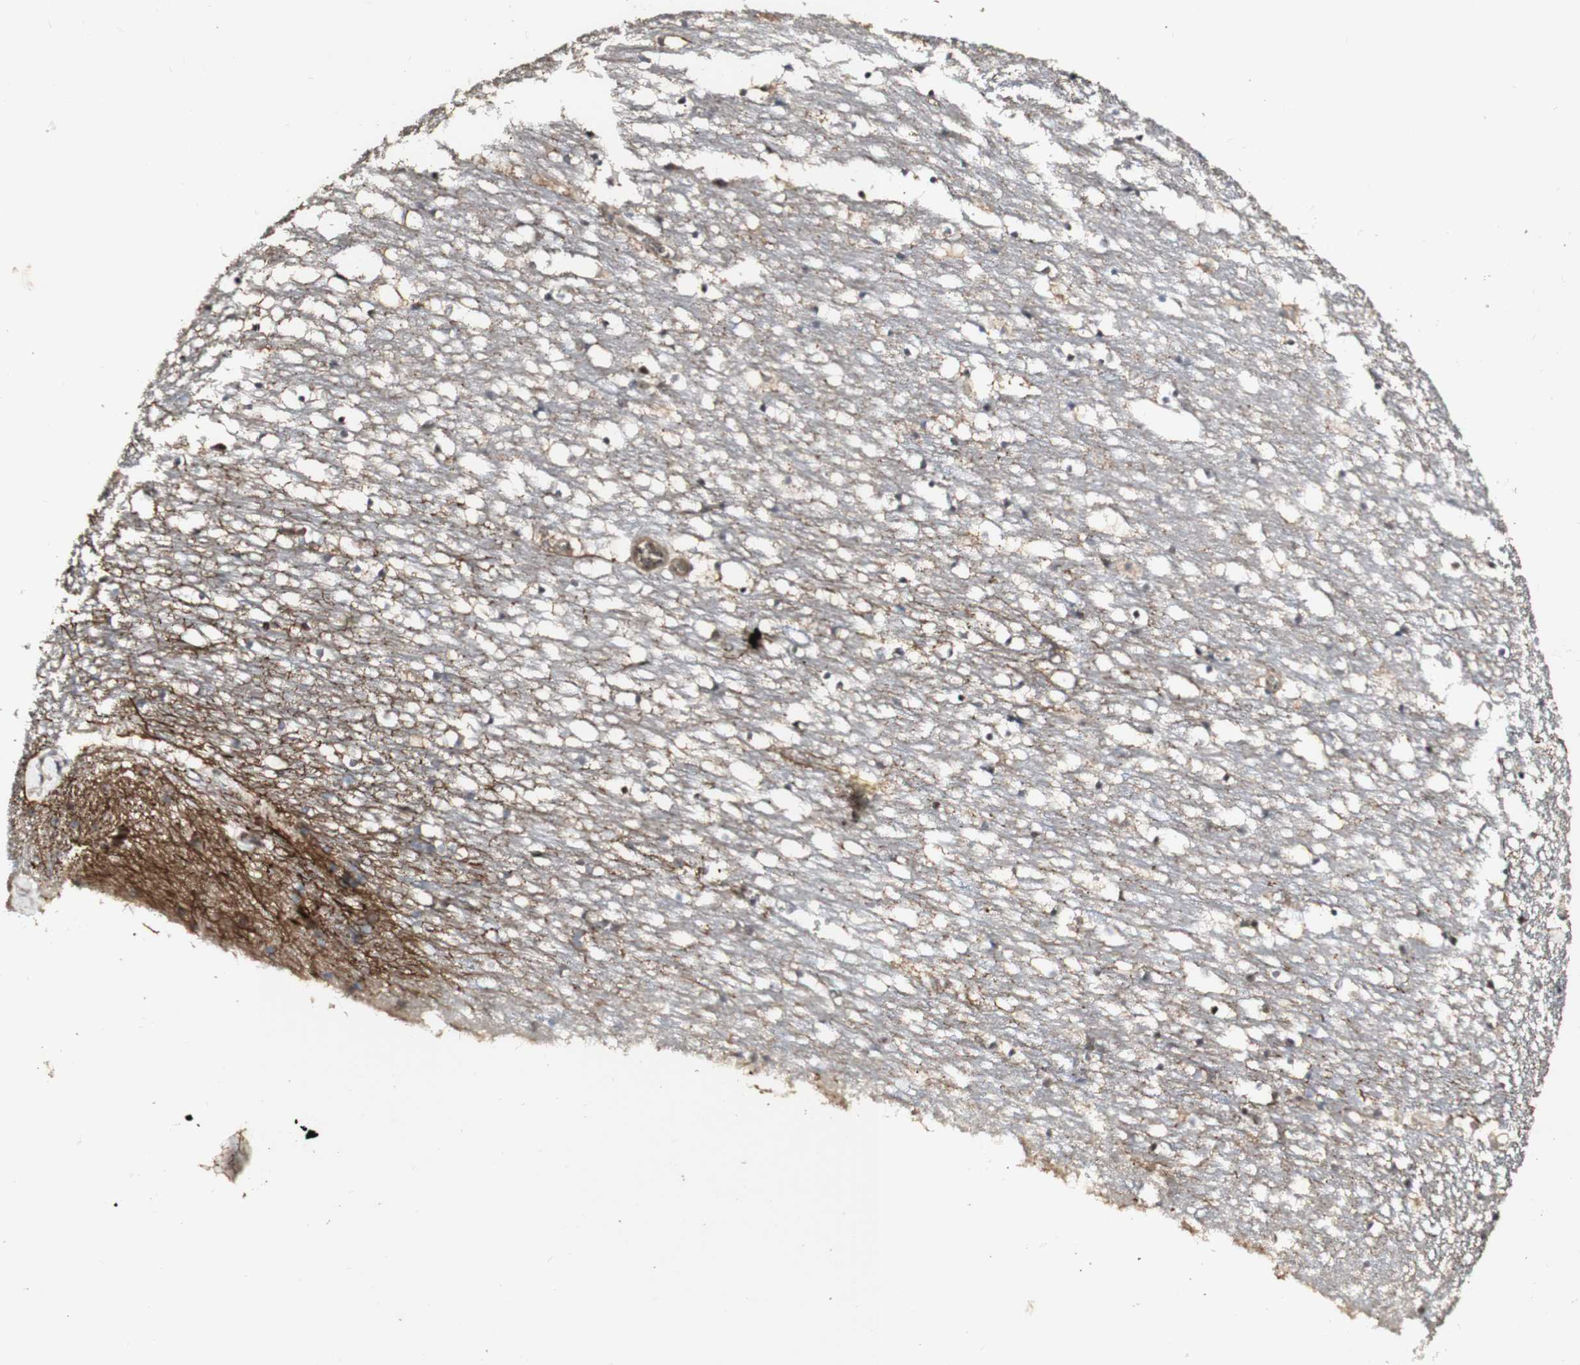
{"staining": {"intensity": "weak", "quantity": "<25%", "location": "nuclear"}, "tissue": "caudate", "cell_type": "Glial cells", "image_type": "normal", "snomed": [{"axis": "morphology", "description": "Normal tissue, NOS"}, {"axis": "topography", "description": "Lateral ventricle wall"}], "caption": "The image shows no staining of glial cells in normal caudate.", "gene": "ALOX12", "patient": {"sex": "male", "age": 45}}